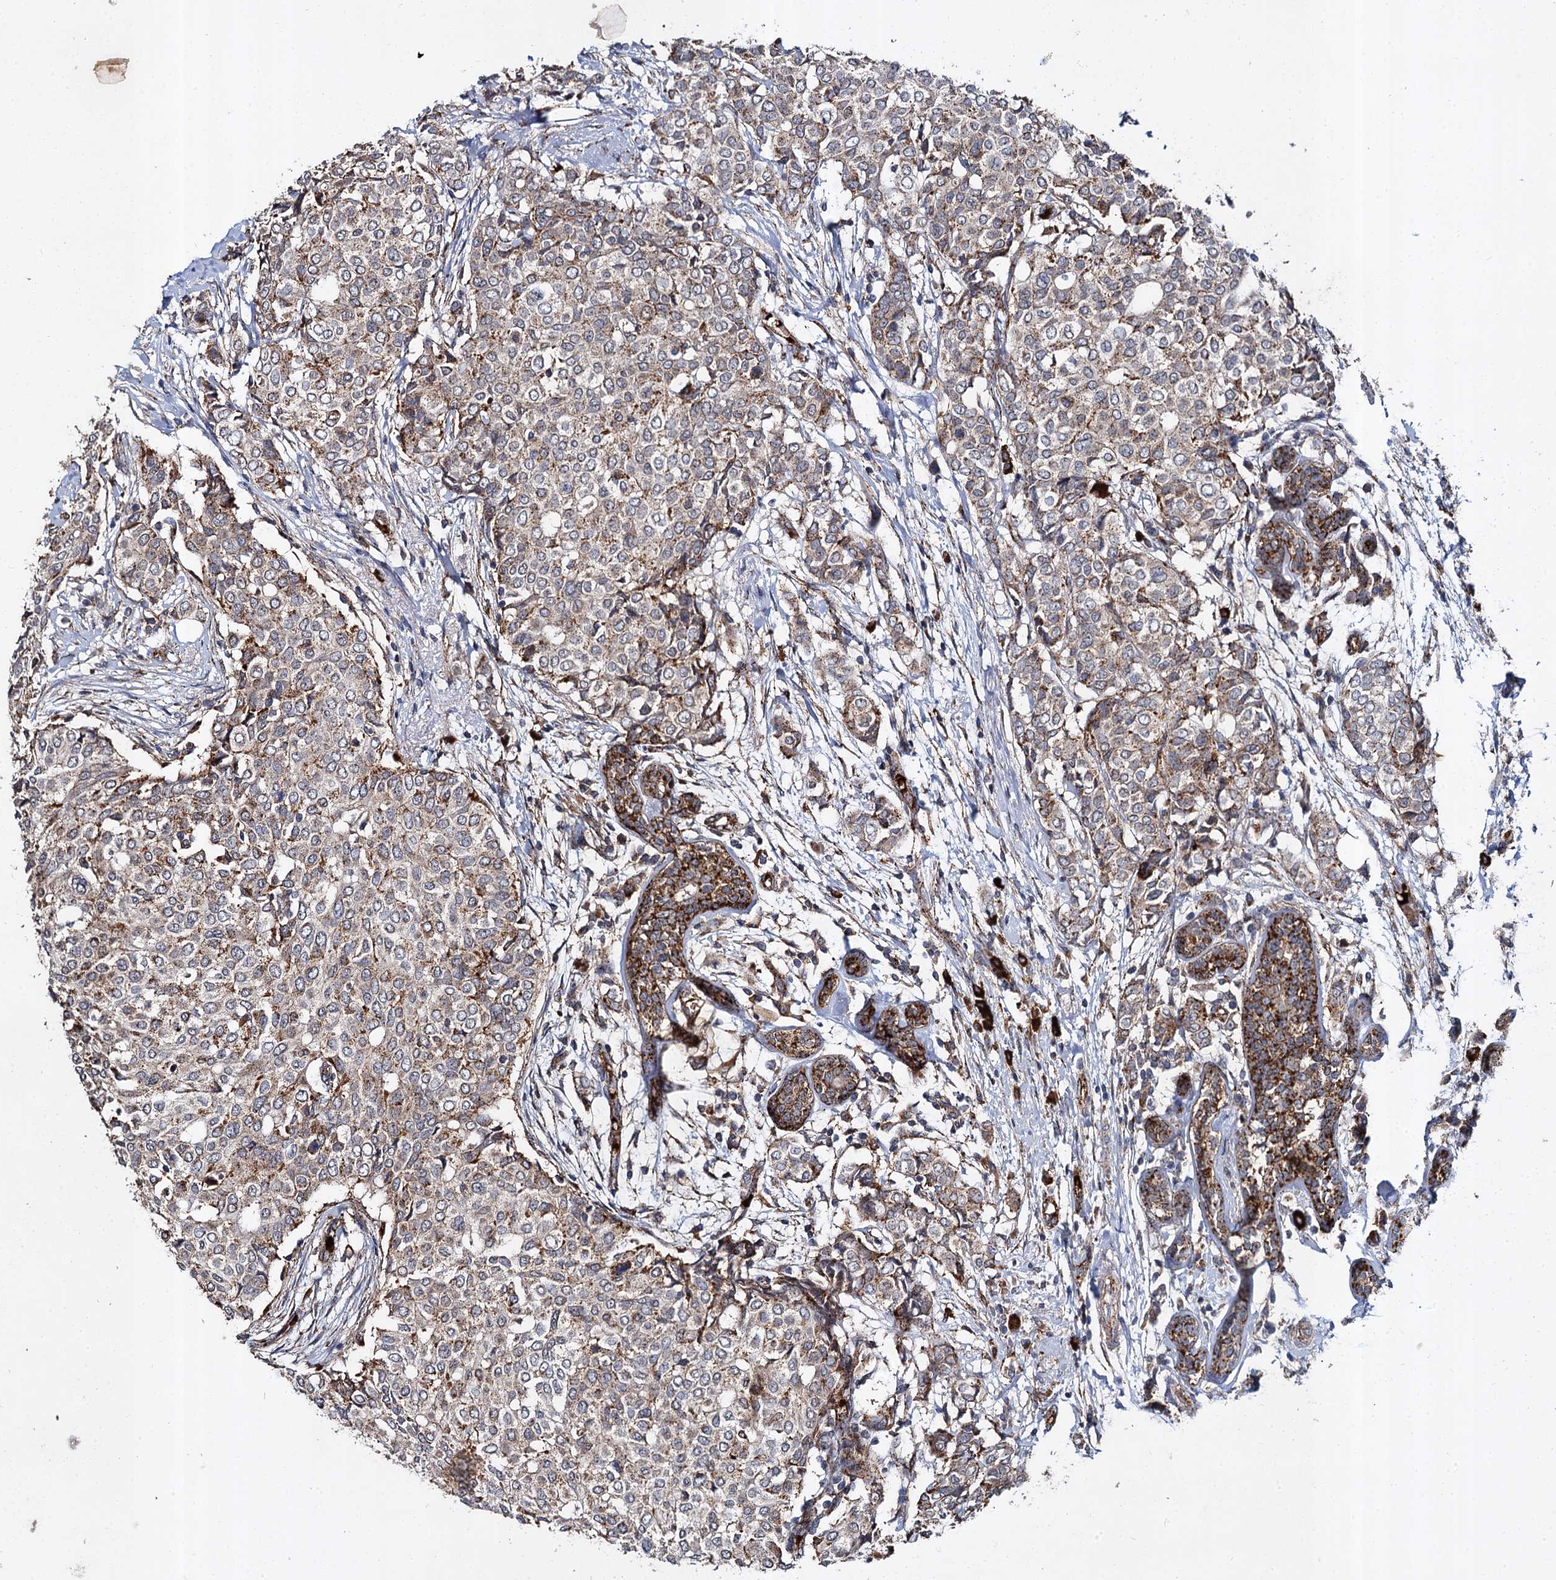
{"staining": {"intensity": "moderate", "quantity": ">75%", "location": "cytoplasmic/membranous"}, "tissue": "breast cancer", "cell_type": "Tumor cells", "image_type": "cancer", "snomed": [{"axis": "morphology", "description": "Lobular carcinoma"}, {"axis": "topography", "description": "Breast"}], "caption": "A brown stain highlights moderate cytoplasmic/membranous expression of a protein in breast cancer (lobular carcinoma) tumor cells.", "gene": "GBA1", "patient": {"sex": "female", "age": 51}}